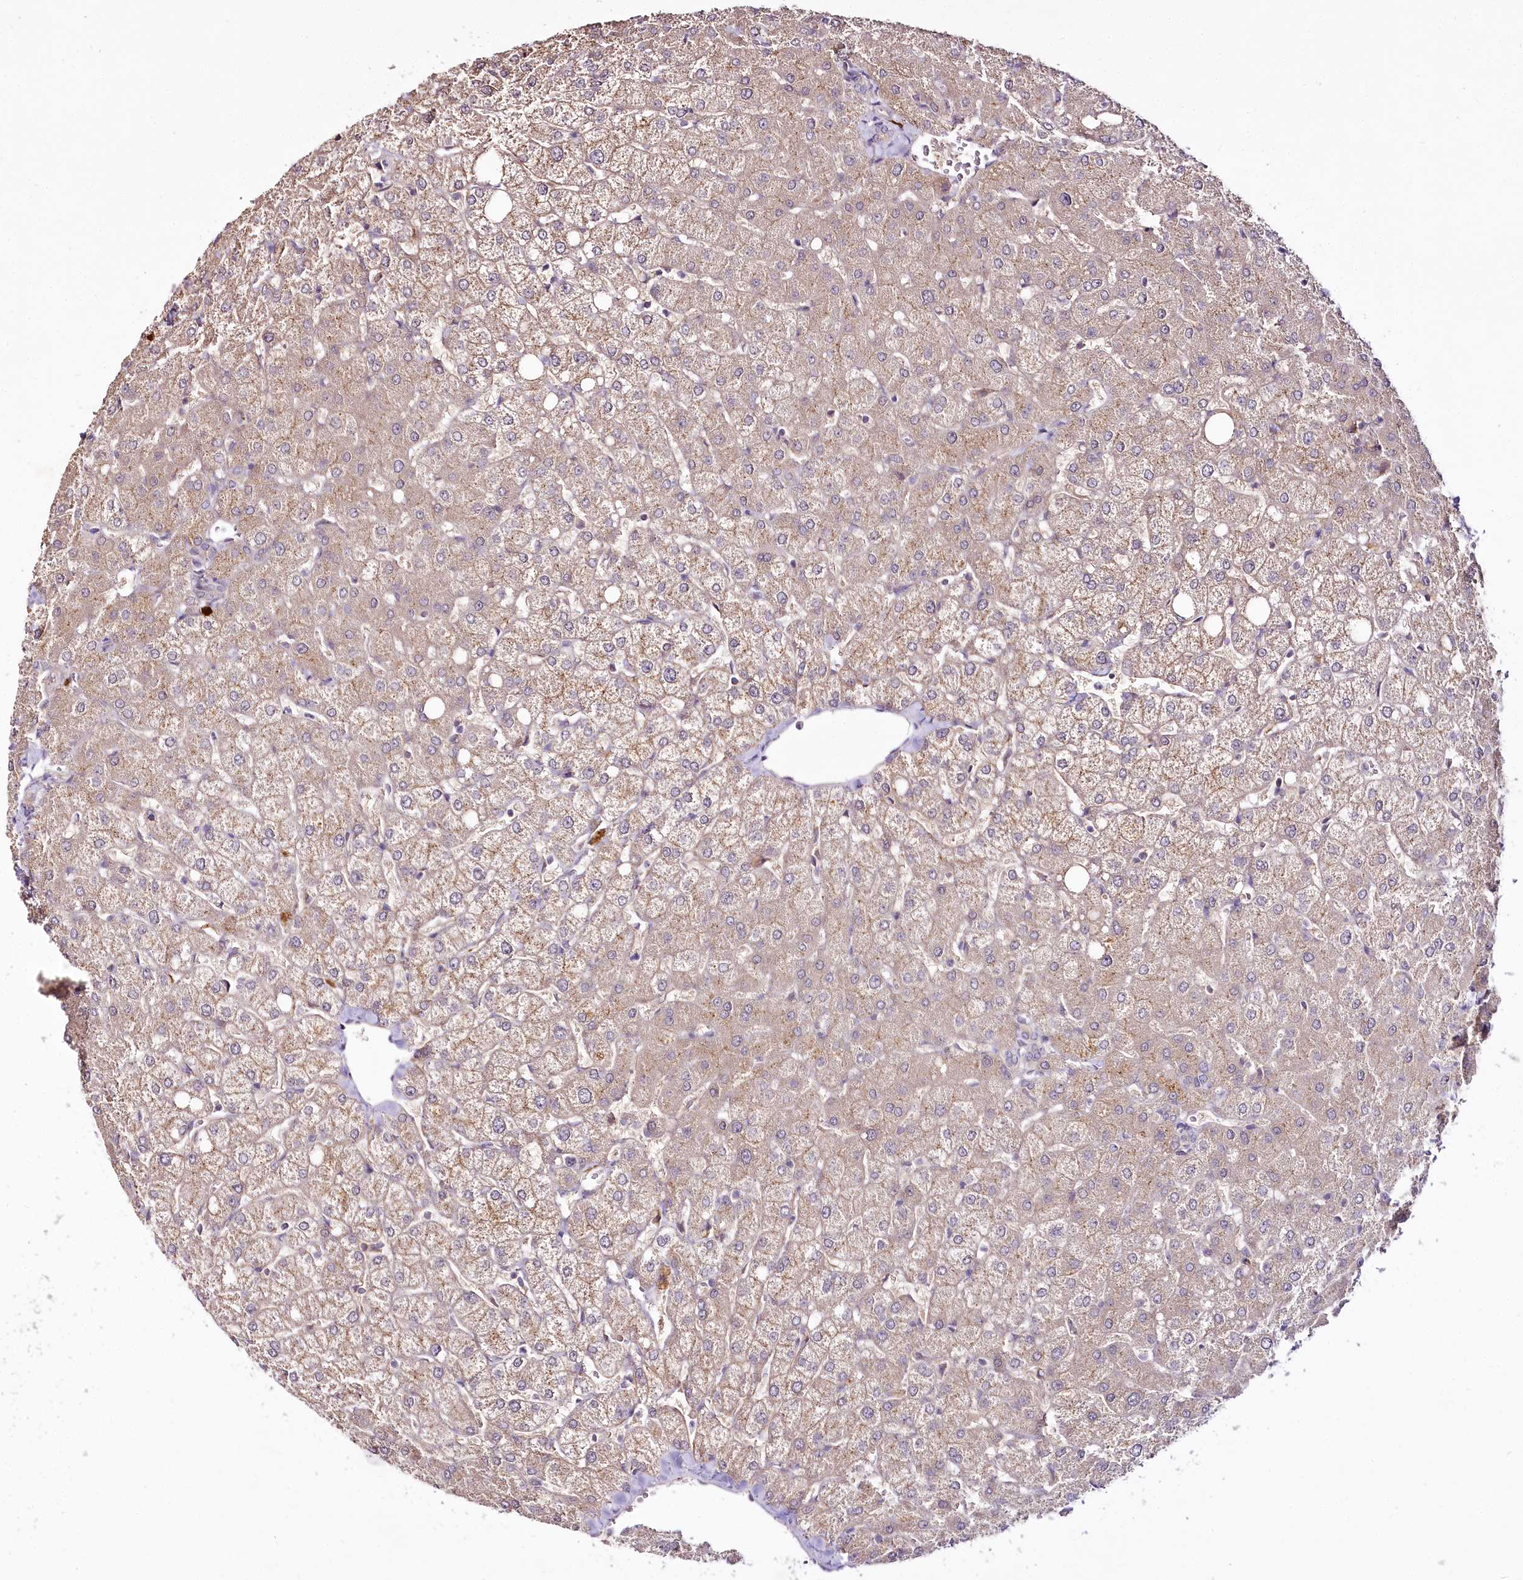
{"staining": {"intensity": "negative", "quantity": "none", "location": "none"}, "tissue": "liver", "cell_type": "Cholangiocytes", "image_type": "normal", "snomed": [{"axis": "morphology", "description": "Normal tissue, NOS"}, {"axis": "topography", "description": "Liver"}], "caption": "High power microscopy image of an immunohistochemistry histopathology image of unremarkable liver, revealing no significant expression in cholangiocytes.", "gene": "VWA5A", "patient": {"sex": "female", "age": 54}}